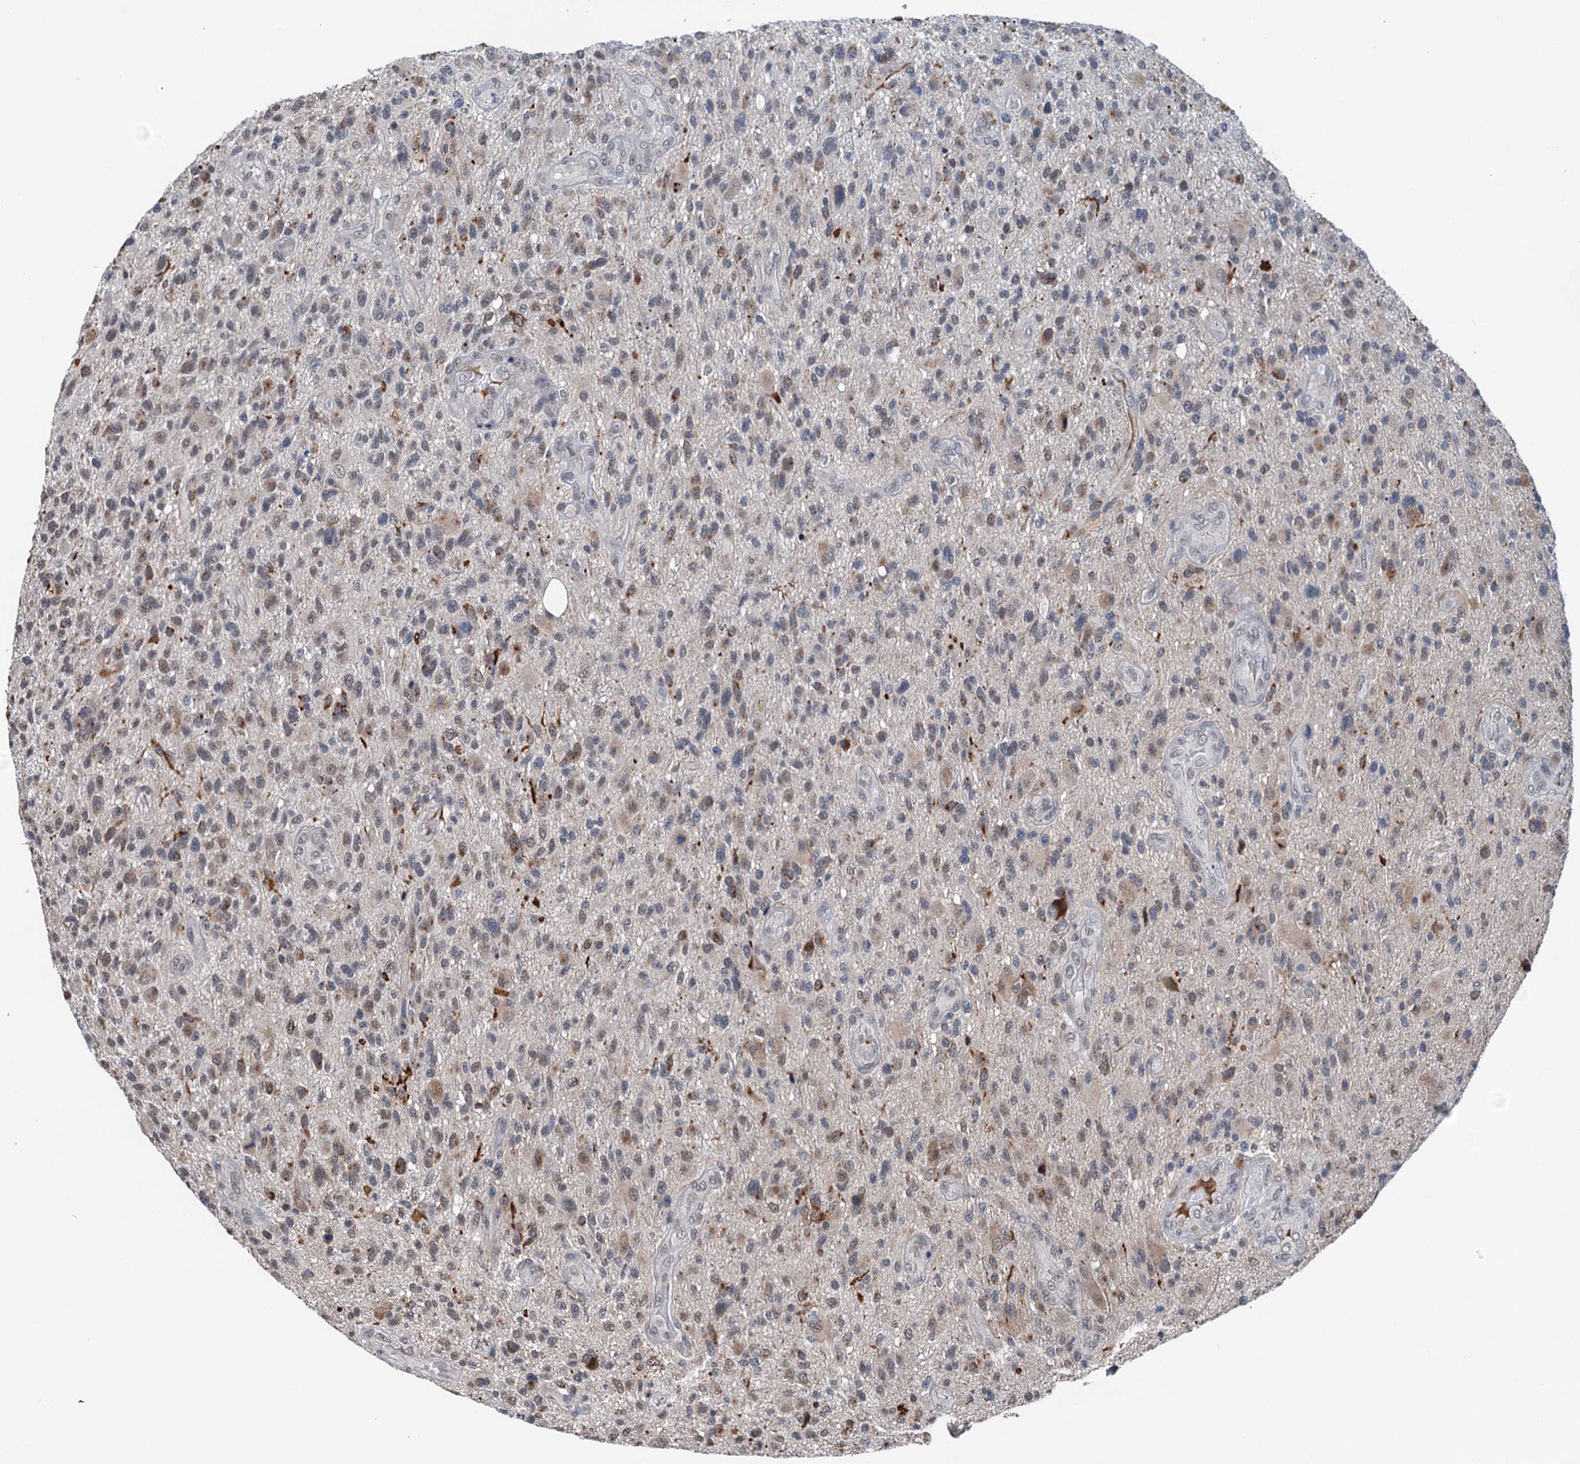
{"staining": {"intensity": "moderate", "quantity": "<25%", "location": "cytoplasmic/membranous"}, "tissue": "glioma", "cell_type": "Tumor cells", "image_type": "cancer", "snomed": [{"axis": "morphology", "description": "Glioma, malignant, High grade"}, {"axis": "topography", "description": "Brain"}], "caption": "Tumor cells demonstrate low levels of moderate cytoplasmic/membranous positivity in approximately <25% of cells in human malignant high-grade glioma.", "gene": "SHLD1", "patient": {"sex": "male", "age": 47}}